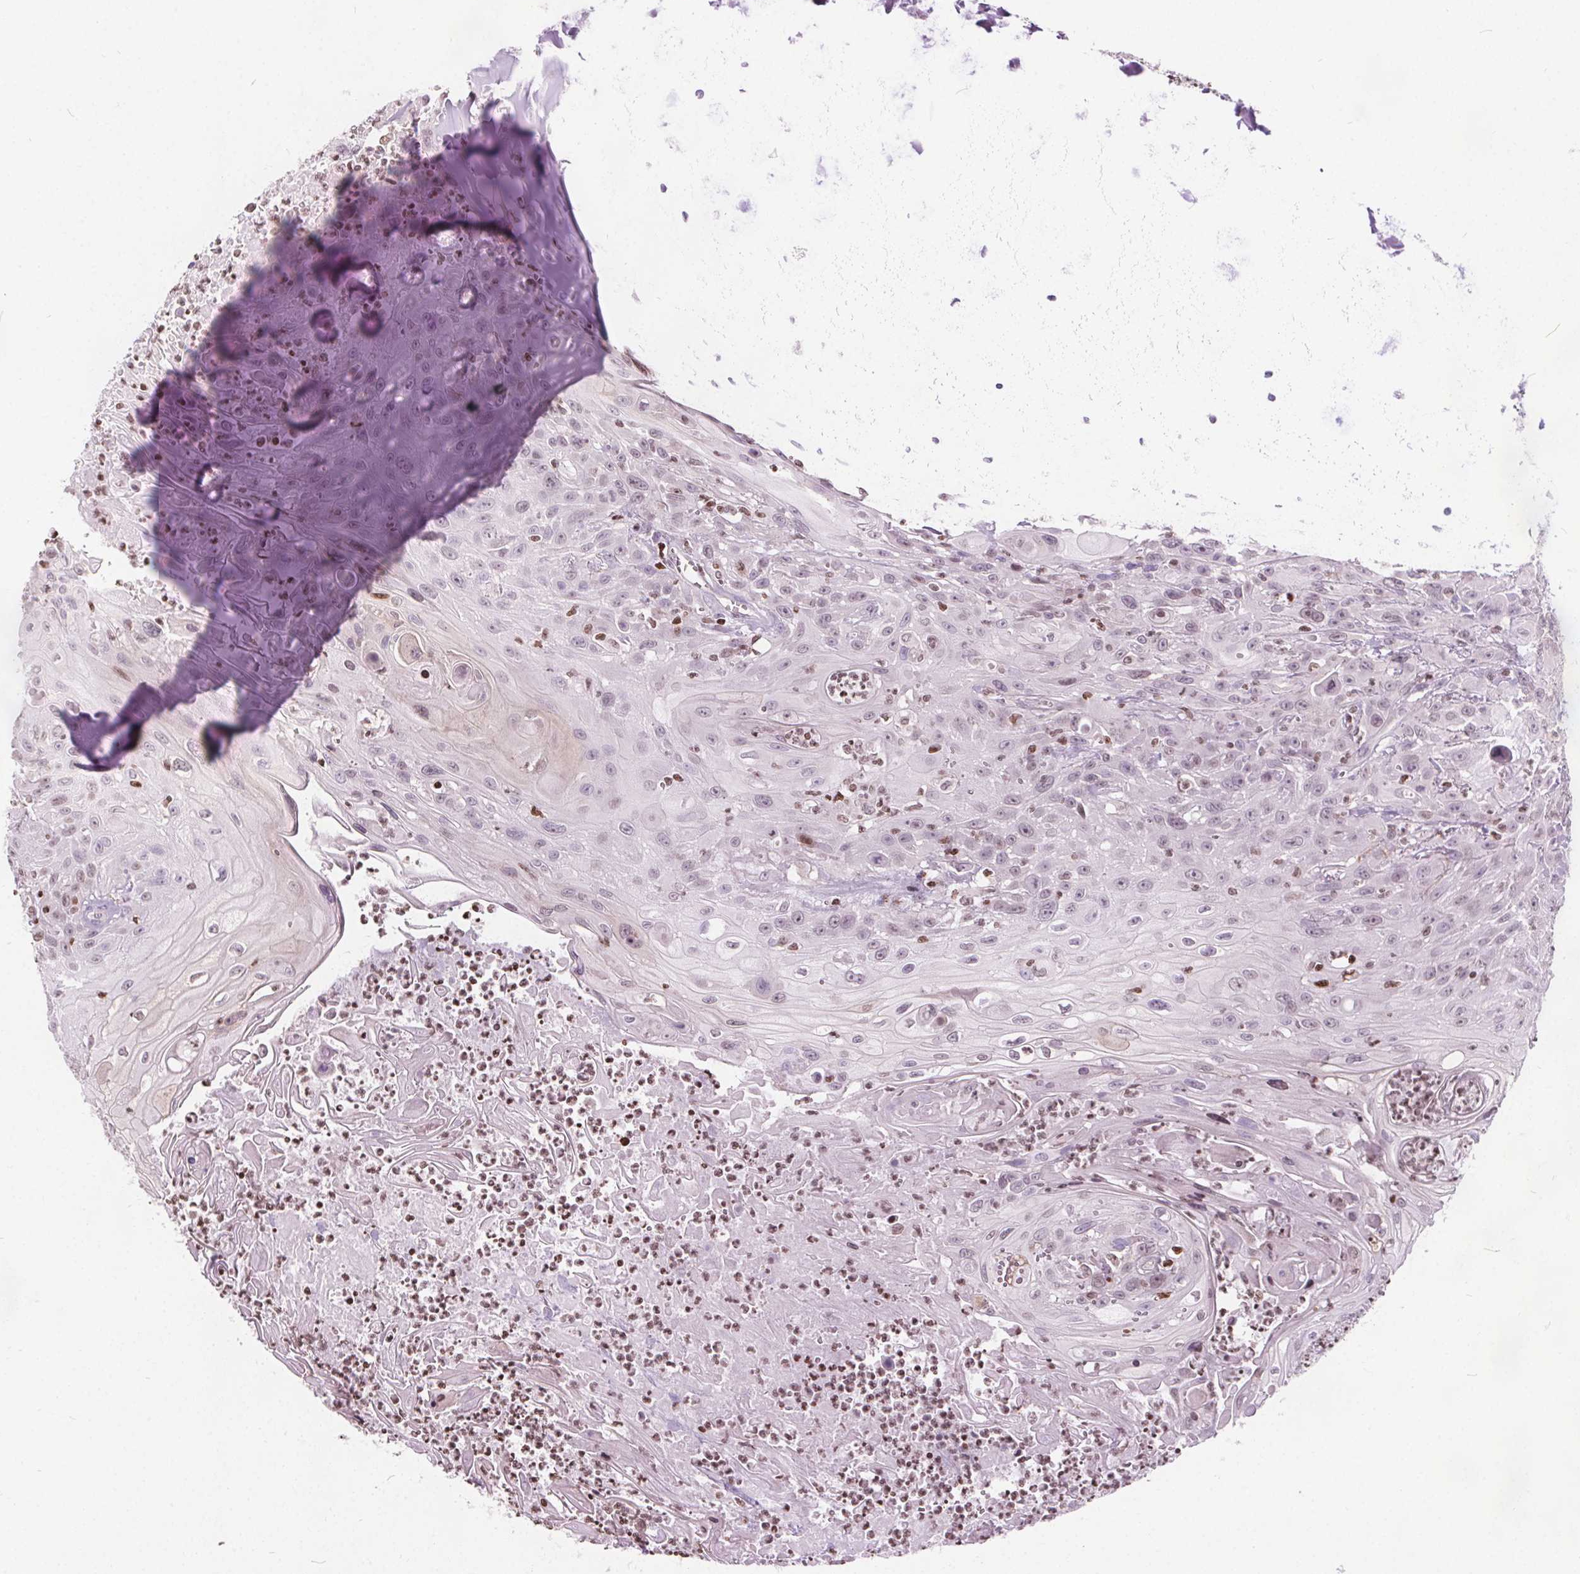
{"staining": {"intensity": "weak", "quantity": "<25%", "location": "nuclear"}, "tissue": "head and neck cancer", "cell_type": "Tumor cells", "image_type": "cancer", "snomed": [{"axis": "morphology", "description": "Squamous cell carcinoma, NOS"}, {"axis": "topography", "description": "Skin"}, {"axis": "topography", "description": "Head-Neck"}], "caption": "Photomicrograph shows no protein positivity in tumor cells of squamous cell carcinoma (head and neck) tissue. (Immunohistochemistry (ihc), brightfield microscopy, high magnification).", "gene": "ISLR2", "patient": {"sex": "male", "age": 80}}